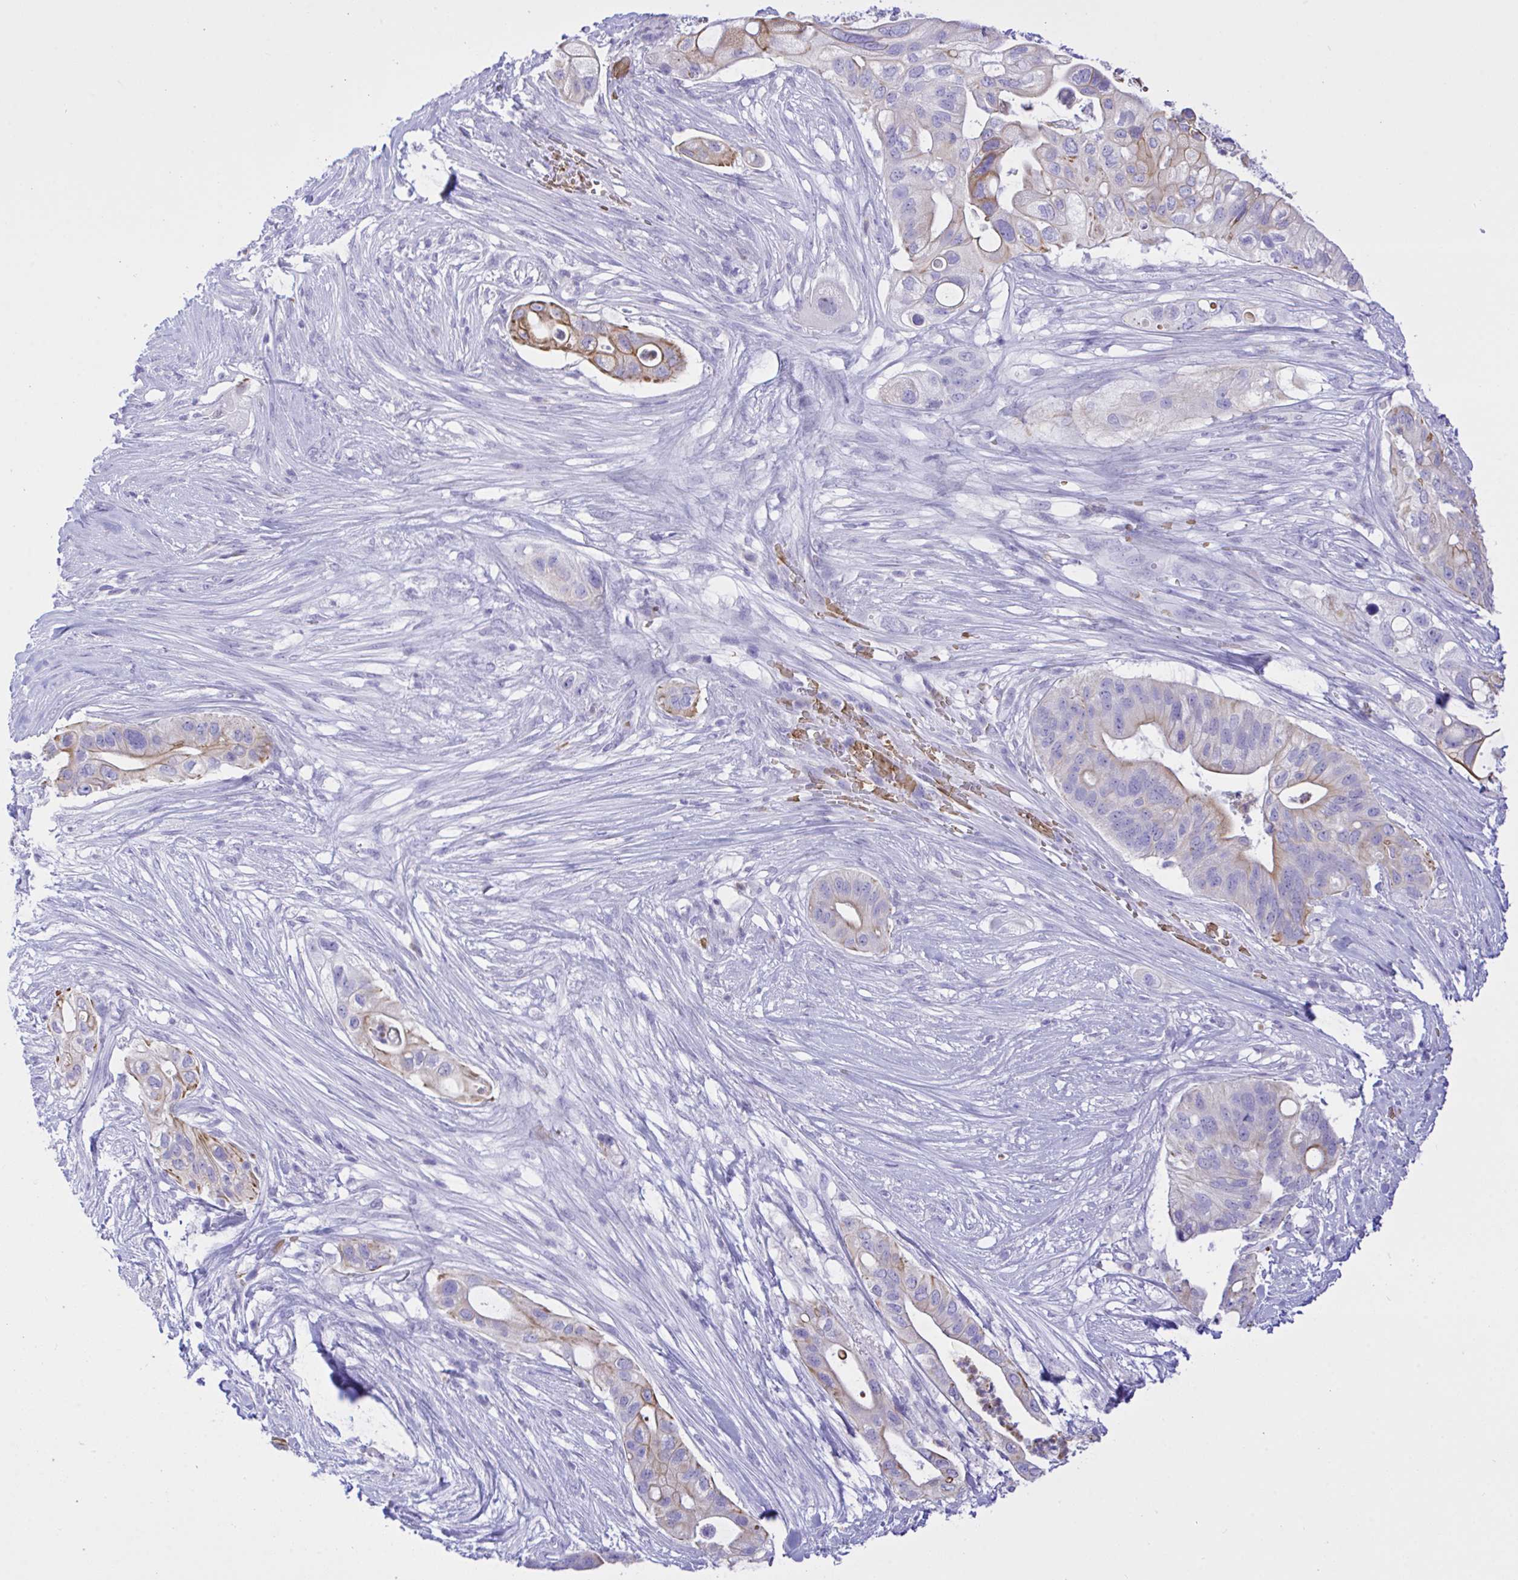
{"staining": {"intensity": "moderate", "quantity": "<25%", "location": "cytoplasmic/membranous"}, "tissue": "pancreatic cancer", "cell_type": "Tumor cells", "image_type": "cancer", "snomed": [{"axis": "morphology", "description": "Adenocarcinoma, NOS"}, {"axis": "topography", "description": "Pancreas"}], "caption": "Human pancreatic cancer stained for a protein (brown) reveals moderate cytoplasmic/membranous positive expression in approximately <25% of tumor cells.", "gene": "ZNF221", "patient": {"sex": "female", "age": 72}}